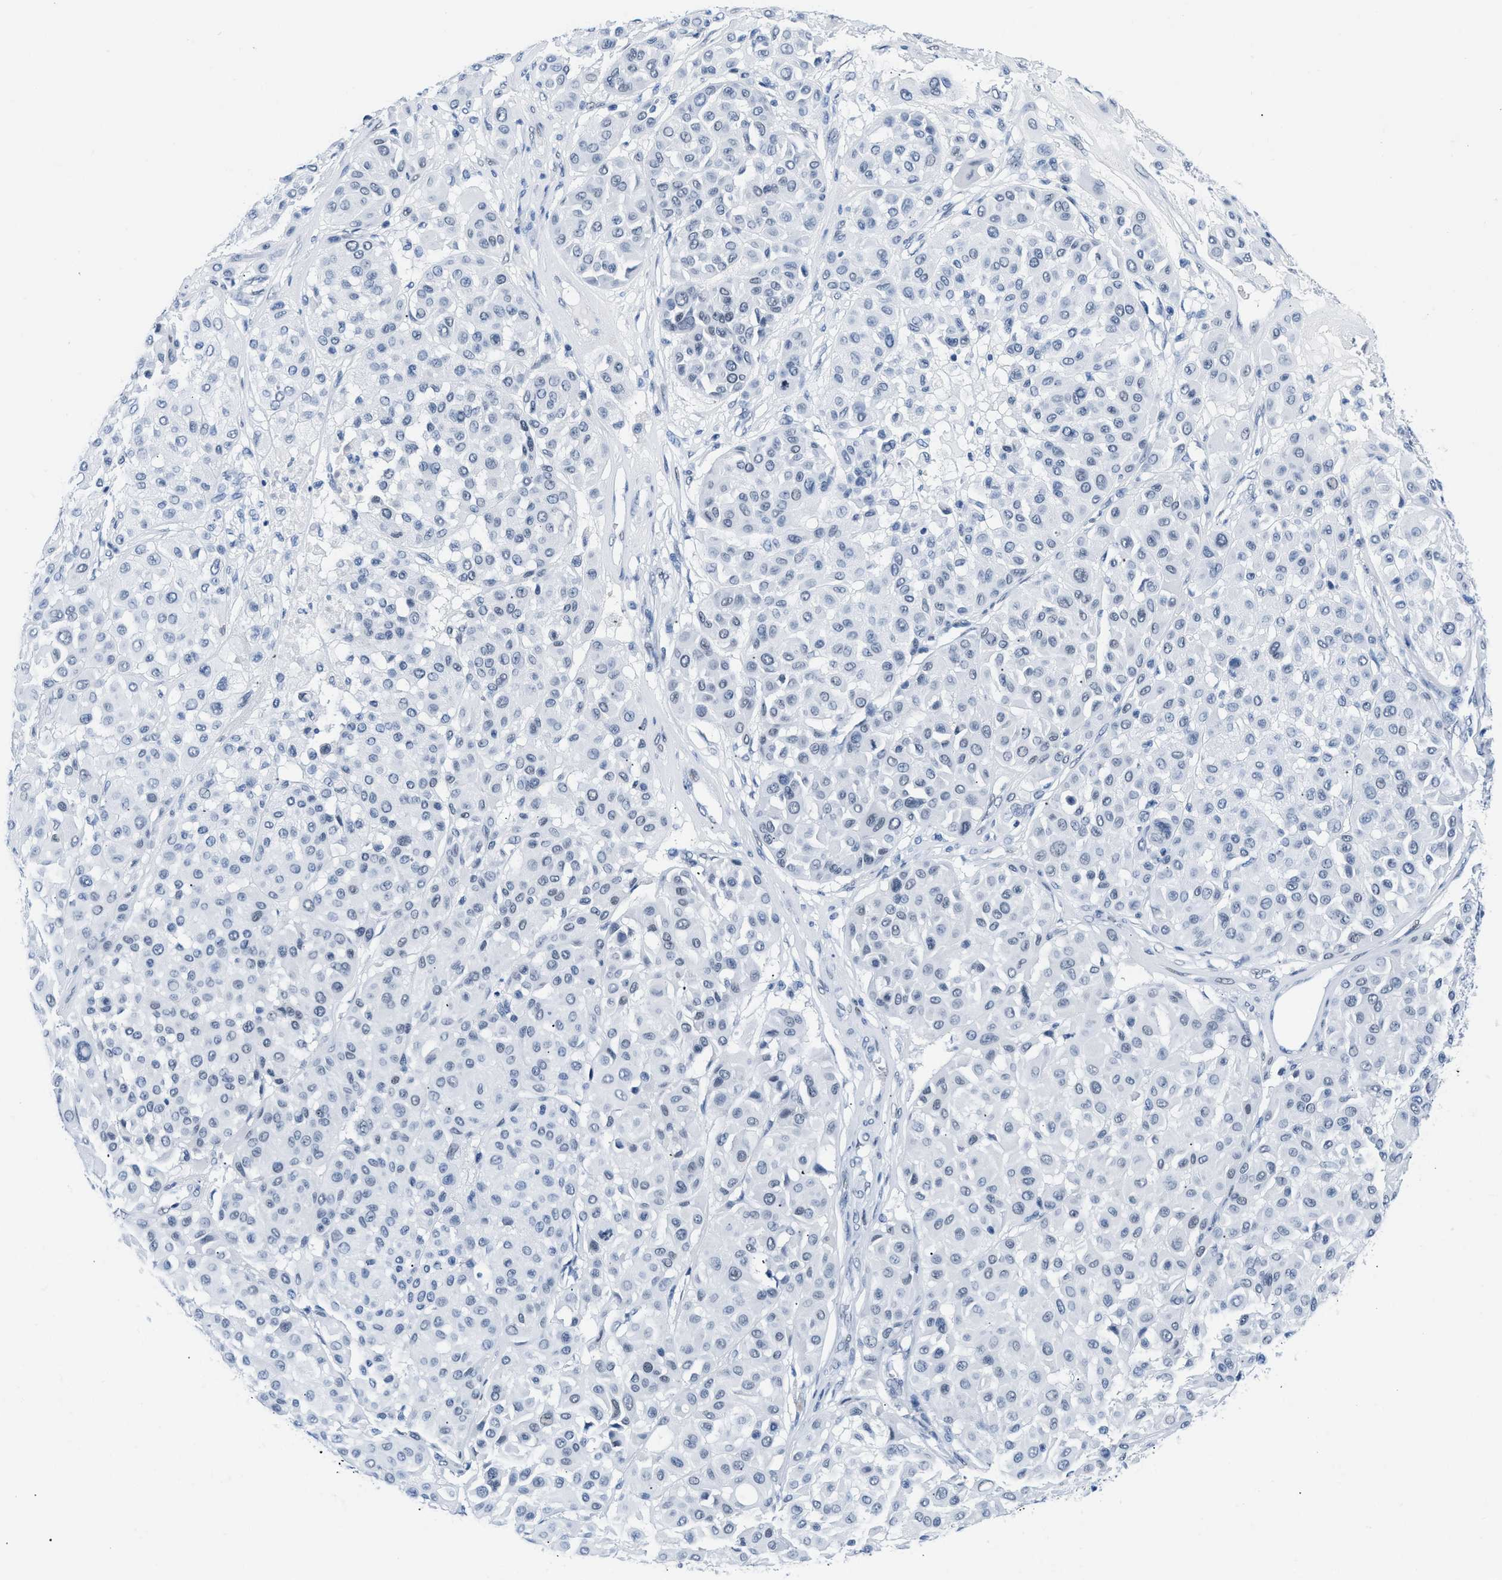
{"staining": {"intensity": "weak", "quantity": "<25%", "location": "nuclear"}, "tissue": "melanoma", "cell_type": "Tumor cells", "image_type": "cancer", "snomed": [{"axis": "morphology", "description": "Malignant melanoma, Metastatic site"}, {"axis": "topography", "description": "Soft tissue"}], "caption": "Immunohistochemistry histopathology image of neoplastic tissue: human melanoma stained with DAB (3,3'-diaminobenzidine) exhibits no significant protein positivity in tumor cells.", "gene": "CTBP1", "patient": {"sex": "male", "age": 41}}